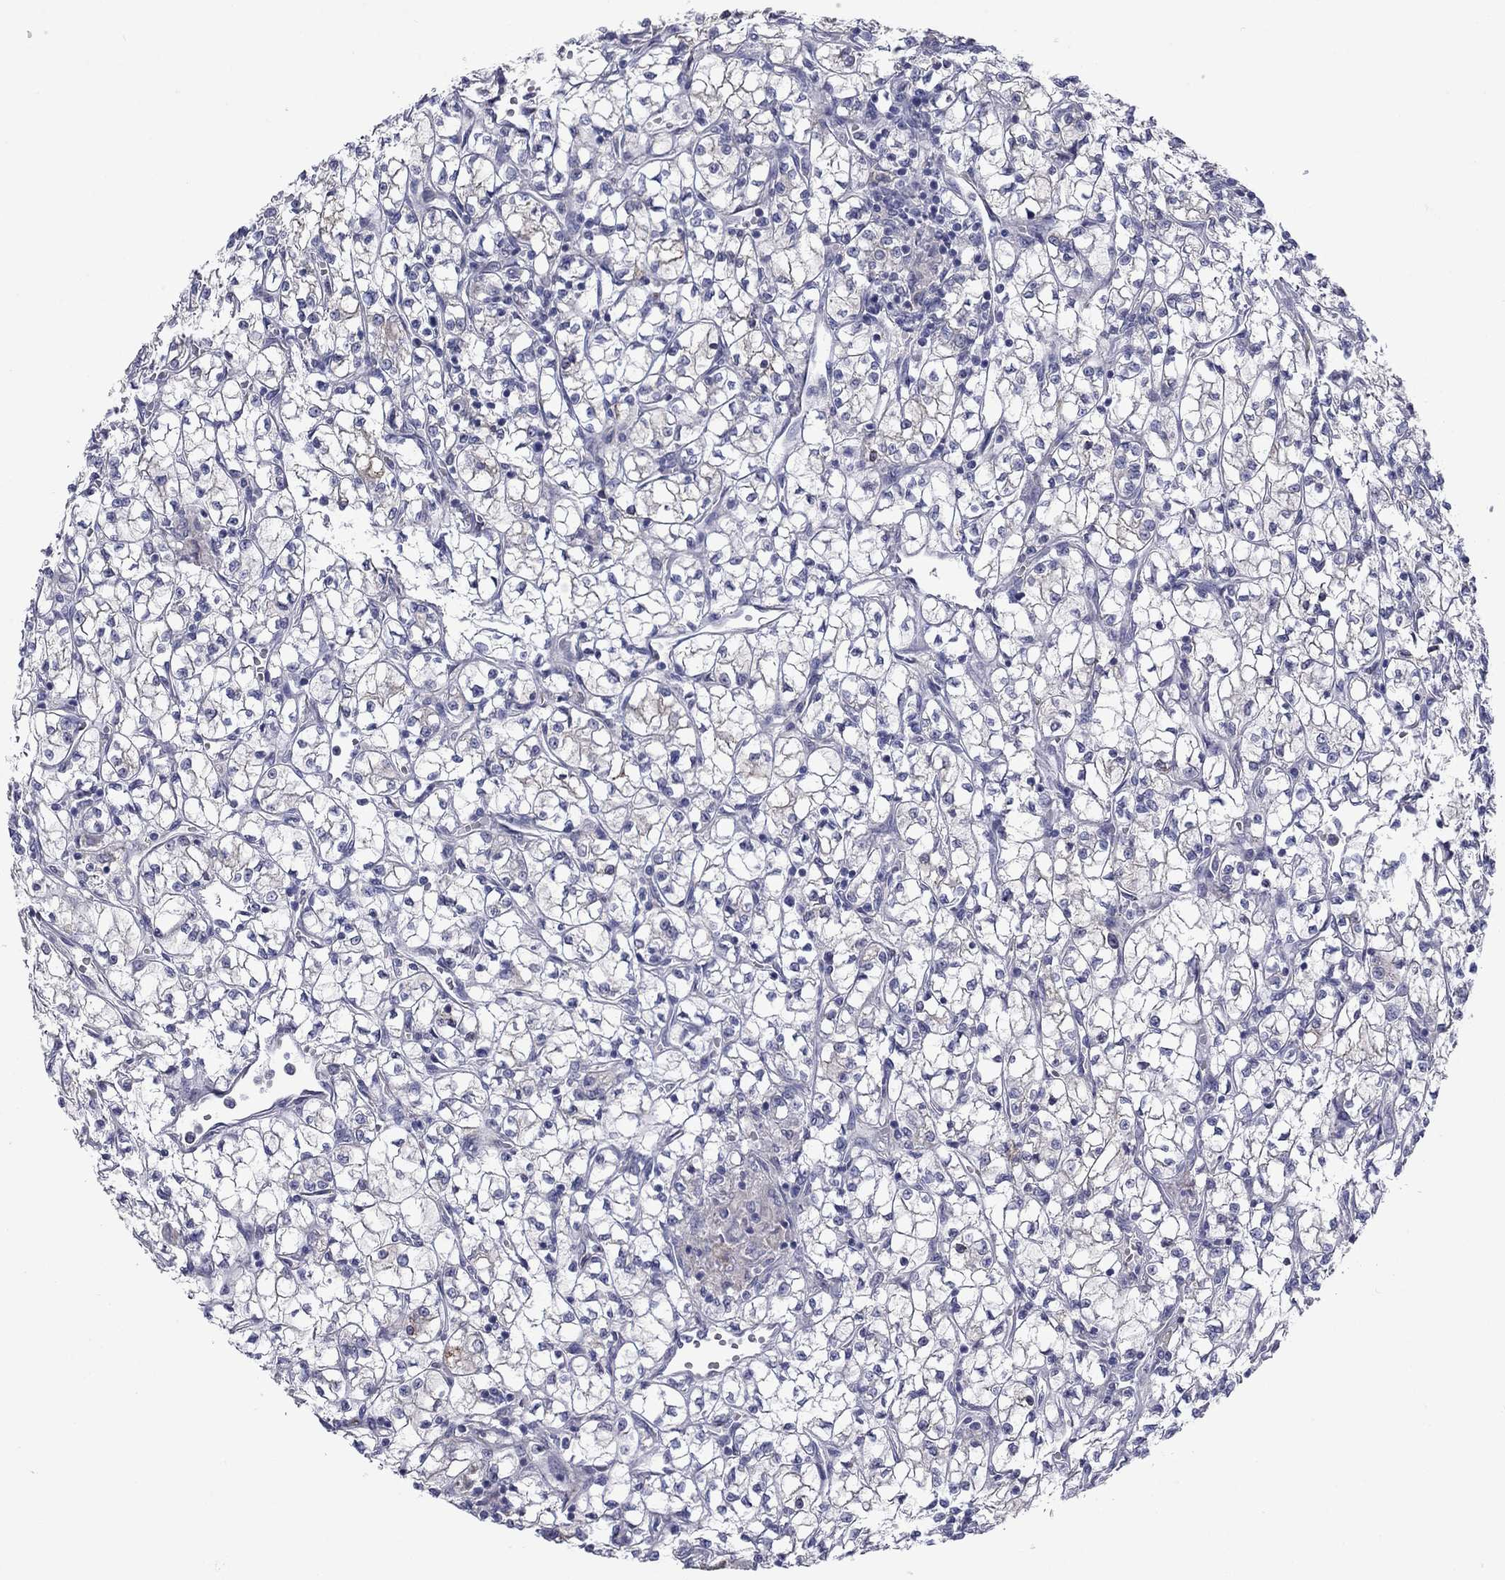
{"staining": {"intensity": "negative", "quantity": "none", "location": "none"}, "tissue": "renal cancer", "cell_type": "Tumor cells", "image_type": "cancer", "snomed": [{"axis": "morphology", "description": "Adenocarcinoma, NOS"}, {"axis": "topography", "description": "Kidney"}], "caption": "DAB immunohistochemical staining of renal adenocarcinoma shows no significant expression in tumor cells.", "gene": "TMPRSS11A", "patient": {"sex": "female", "age": 64}}